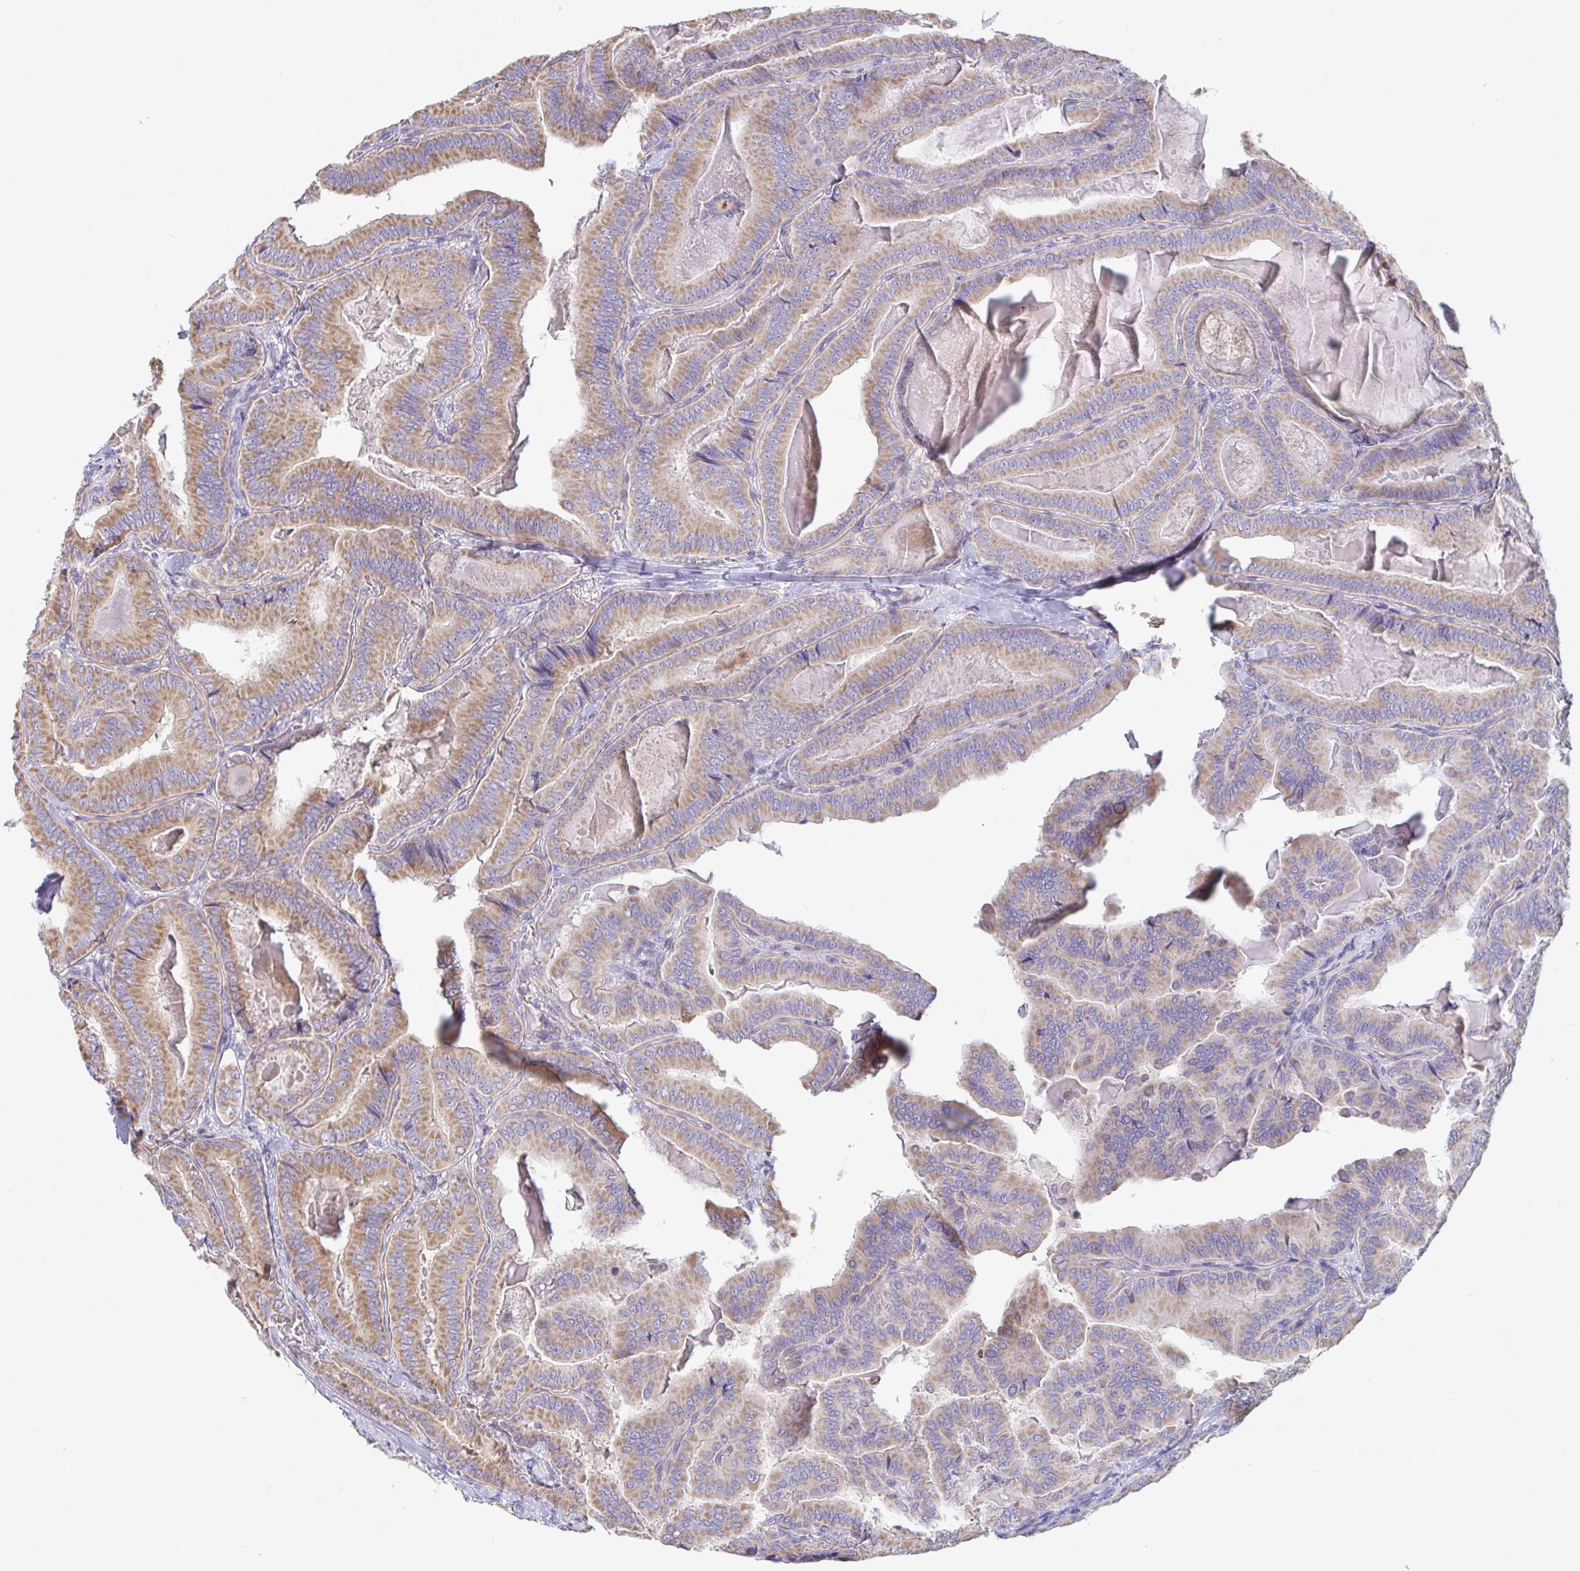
{"staining": {"intensity": "moderate", "quantity": ">75%", "location": "cytoplasmic/membranous"}, "tissue": "thyroid cancer", "cell_type": "Tumor cells", "image_type": "cancer", "snomed": [{"axis": "morphology", "description": "Papillary adenocarcinoma, NOS"}, {"axis": "topography", "description": "Thyroid gland"}], "caption": "Thyroid papillary adenocarcinoma tissue reveals moderate cytoplasmic/membranous positivity in approximately >75% of tumor cells, visualized by immunohistochemistry.", "gene": "IL37", "patient": {"sex": "male", "age": 61}}